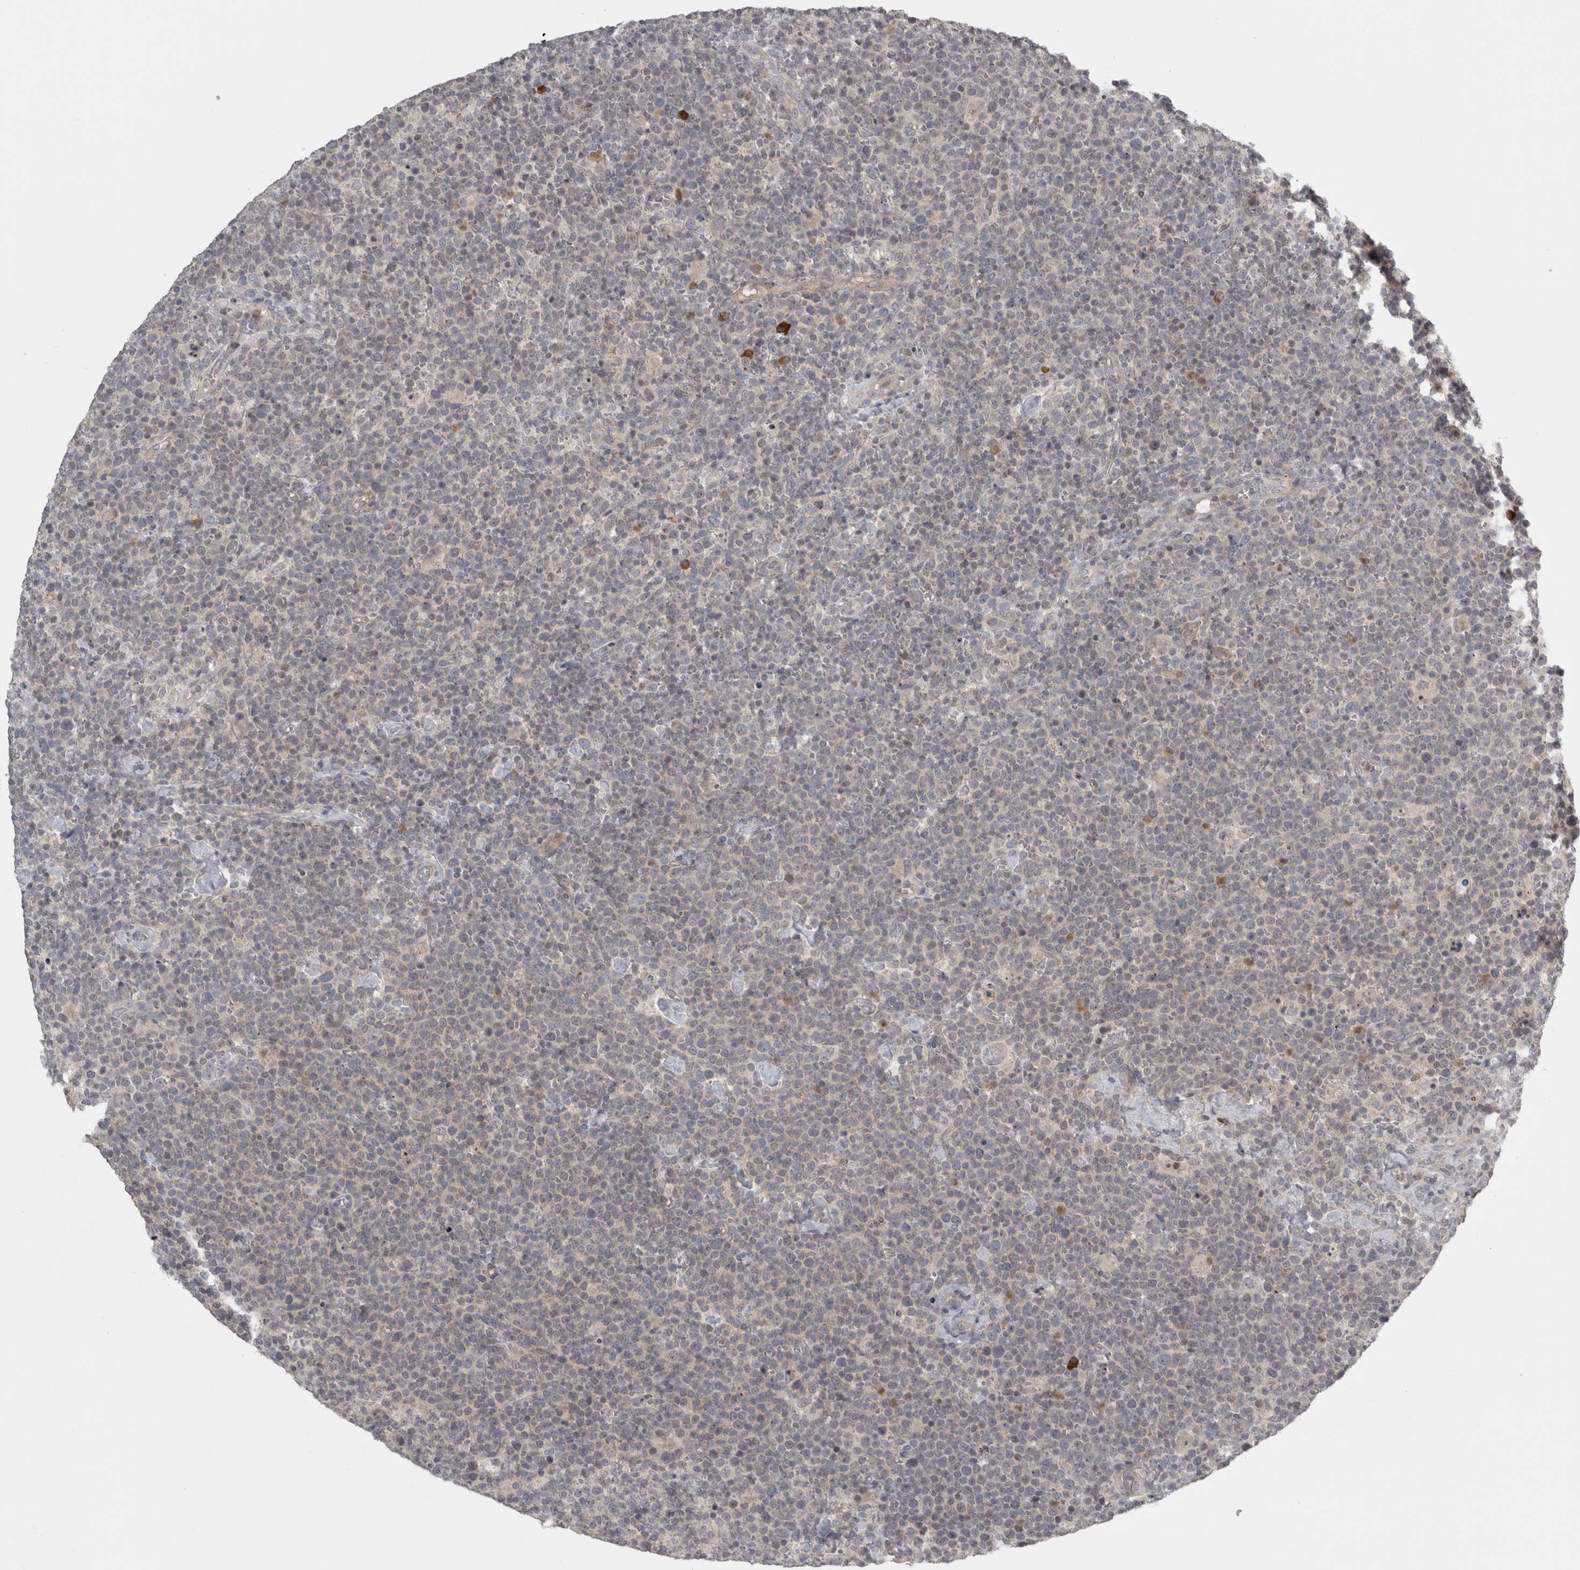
{"staining": {"intensity": "negative", "quantity": "none", "location": "none"}, "tissue": "lymphoma", "cell_type": "Tumor cells", "image_type": "cancer", "snomed": [{"axis": "morphology", "description": "Malignant lymphoma, non-Hodgkin's type, High grade"}, {"axis": "topography", "description": "Lymph node"}], "caption": "Photomicrograph shows no protein expression in tumor cells of lymphoma tissue. (DAB (3,3'-diaminobenzidine) immunohistochemistry (IHC) visualized using brightfield microscopy, high magnification).", "gene": "SLCO5A1", "patient": {"sex": "male", "age": 61}}